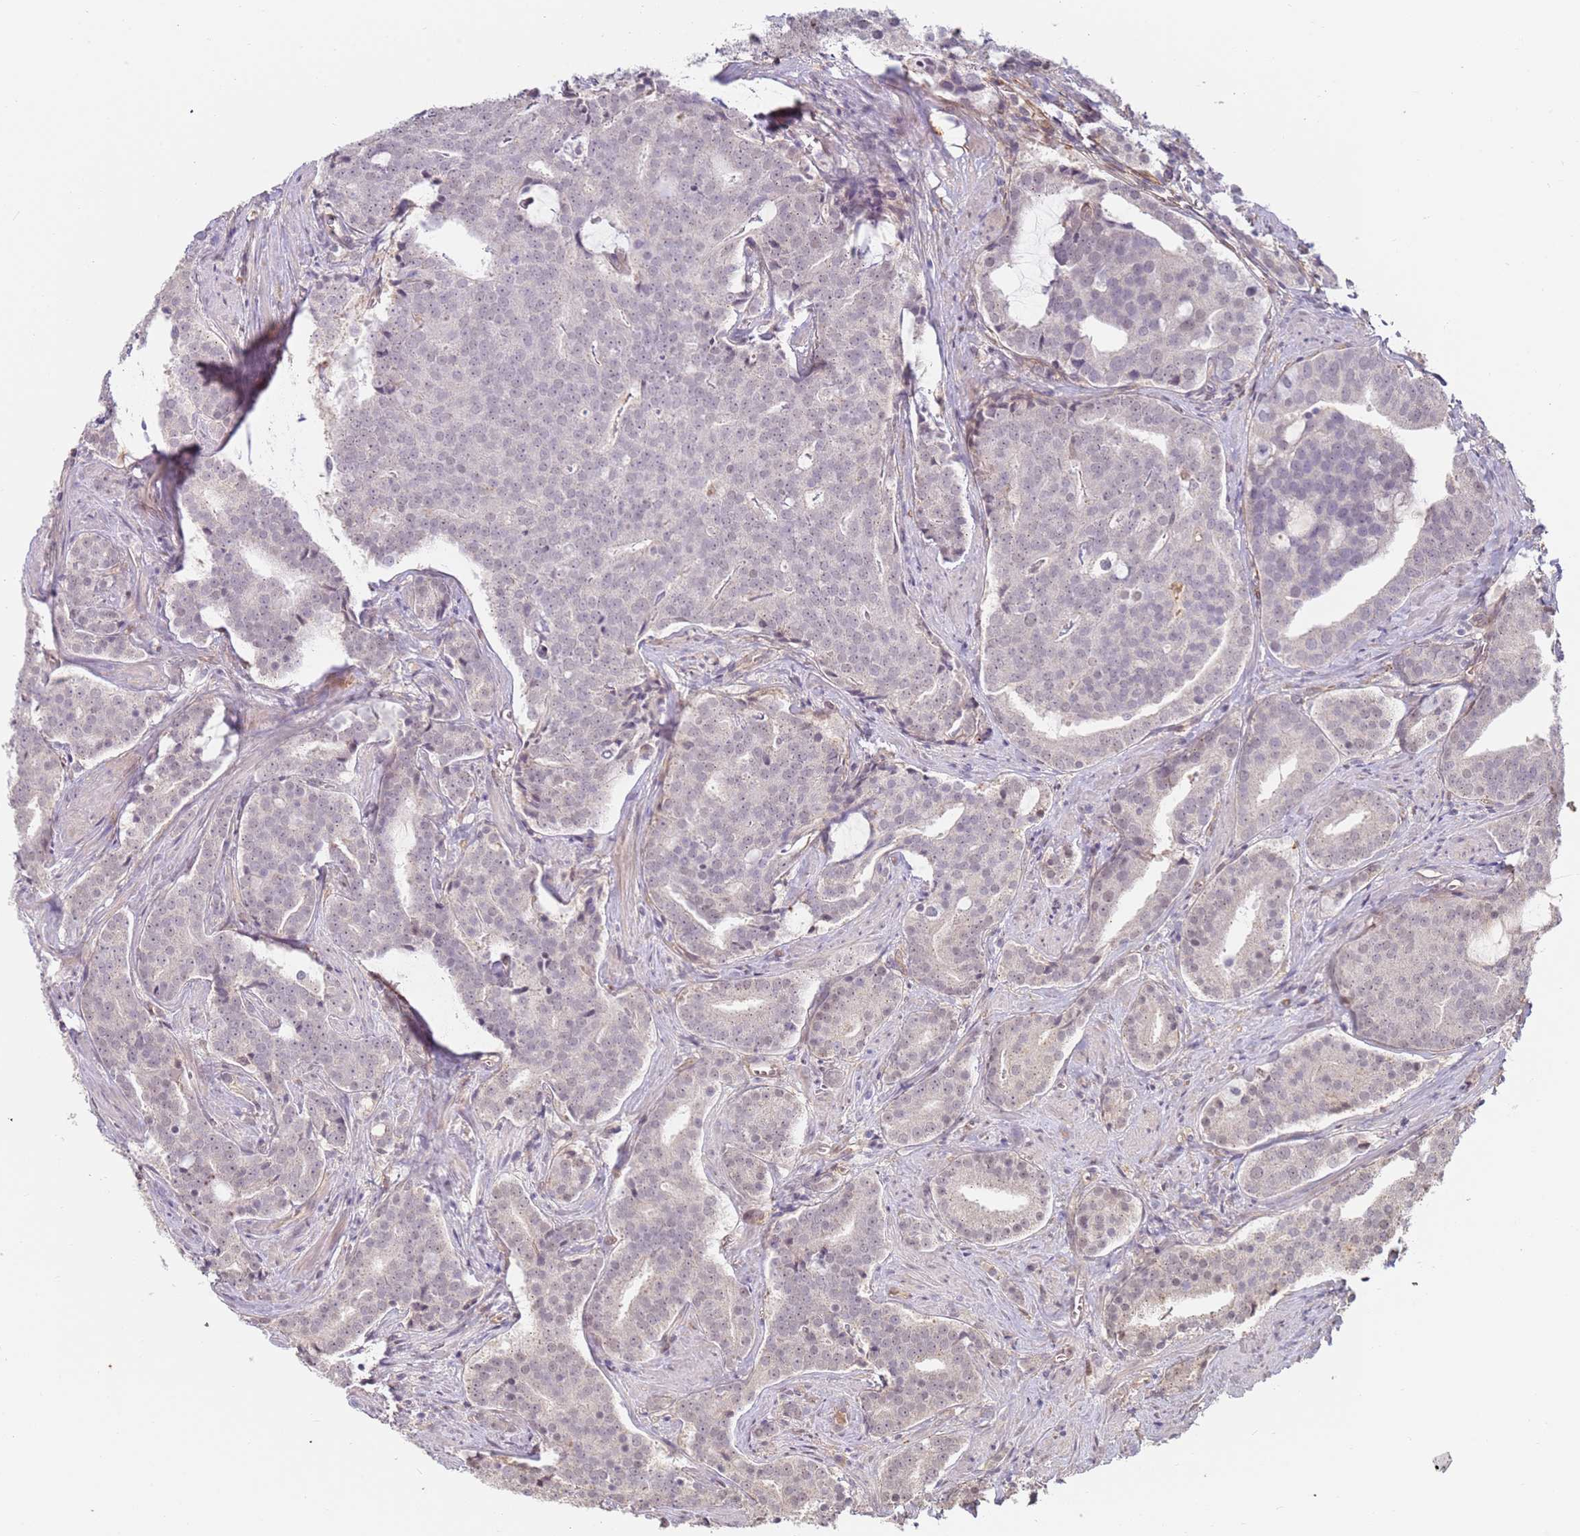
{"staining": {"intensity": "negative", "quantity": "none", "location": "none"}, "tissue": "prostate cancer", "cell_type": "Tumor cells", "image_type": "cancer", "snomed": [{"axis": "morphology", "description": "Adenocarcinoma, High grade"}, {"axis": "topography", "description": "Prostate"}], "caption": "Immunohistochemistry of adenocarcinoma (high-grade) (prostate) reveals no positivity in tumor cells.", "gene": "WDR93", "patient": {"sex": "male", "age": 55}}